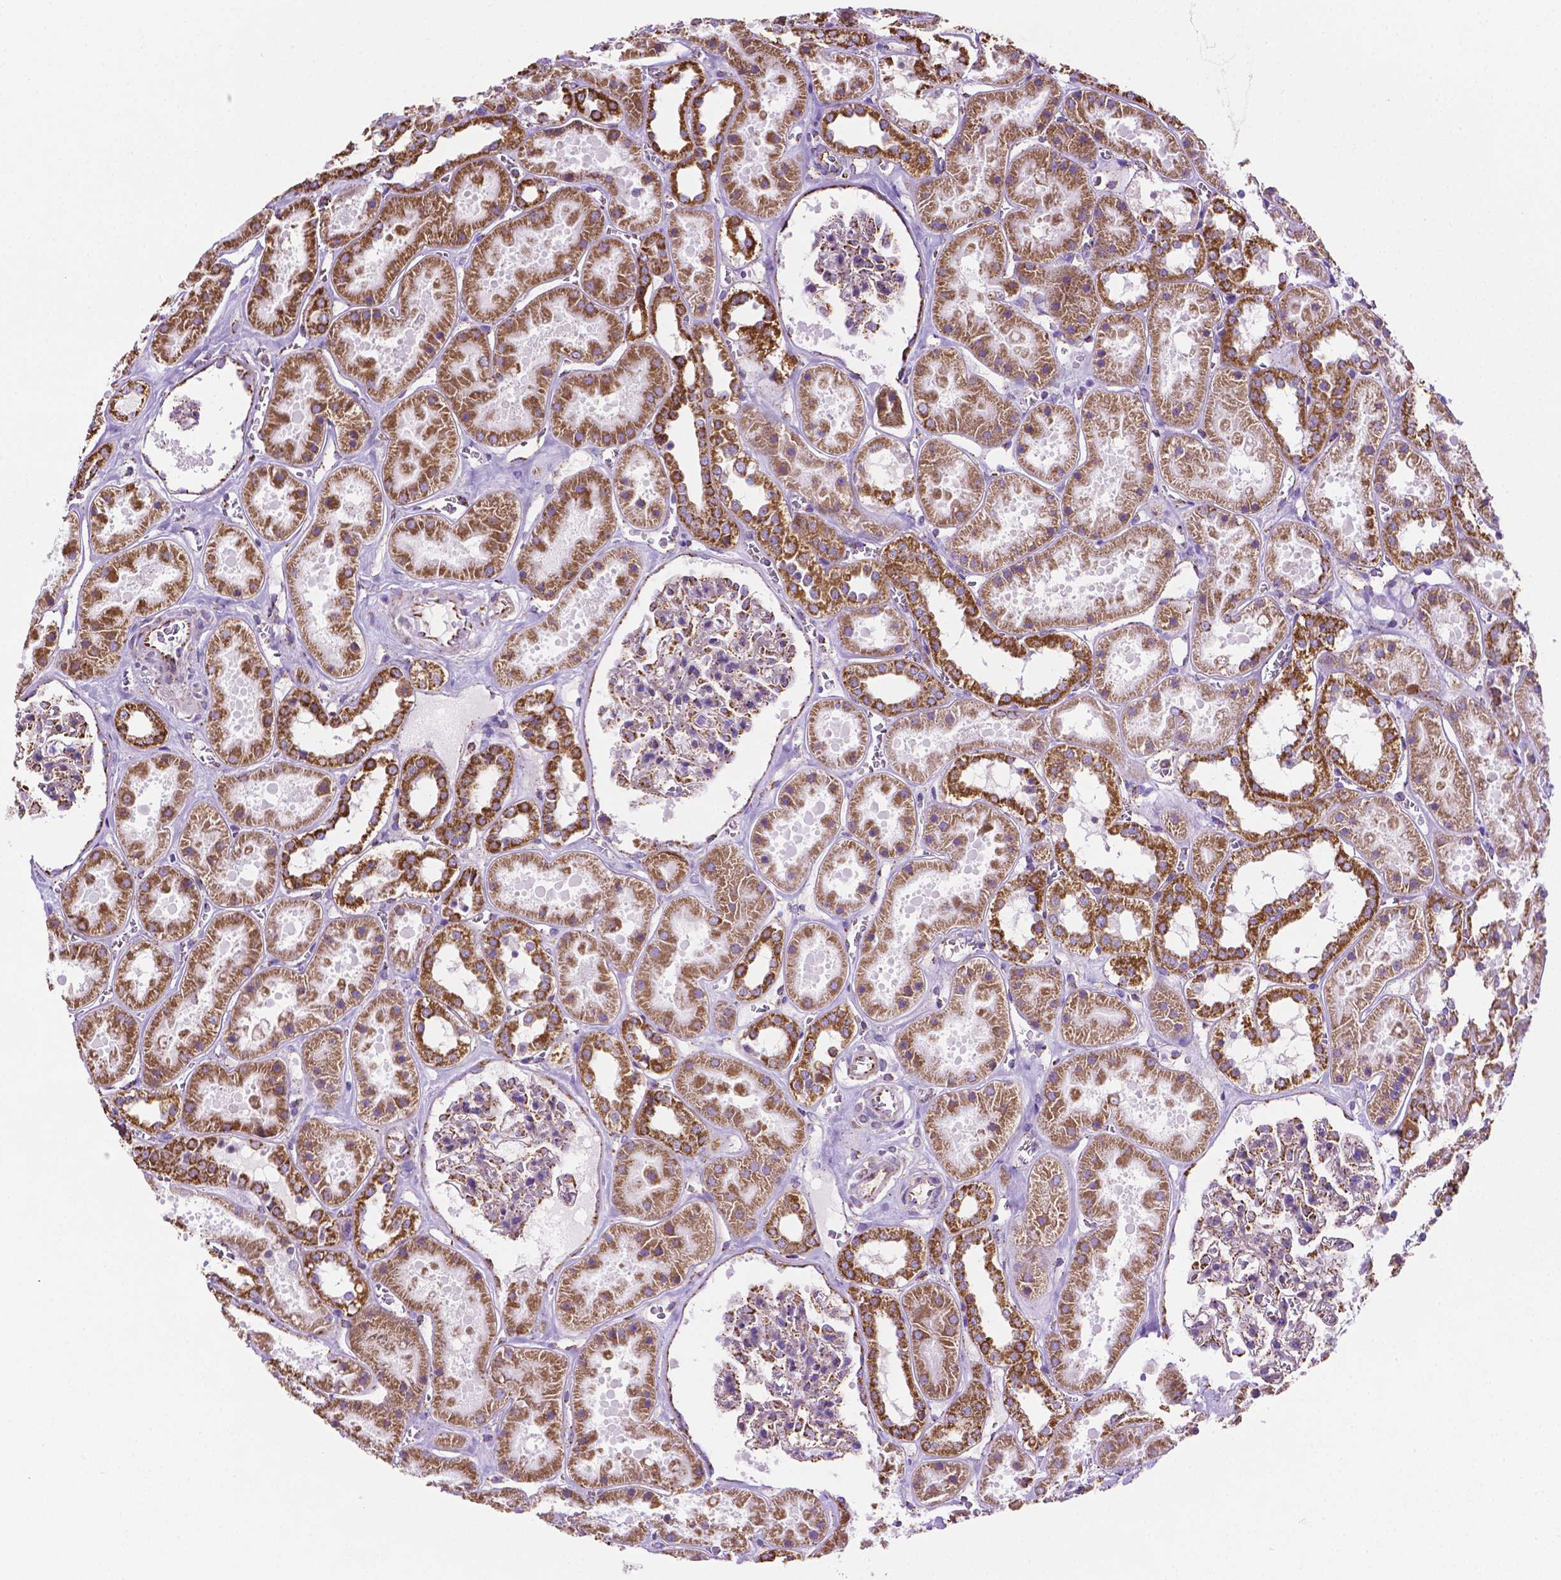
{"staining": {"intensity": "strong", "quantity": "<25%", "location": "cytoplasmic/membranous"}, "tissue": "kidney", "cell_type": "Cells in glomeruli", "image_type": "normal", "snomed": [{"axis": "morphology", "description": "Normal tissue, NOS"}, {"axis": "topography", "description": "Kidney"}], "caption": "A brown stain highlights strong cytoplasmic/membranous positivity of a protein in cells in glomeruli of normal kidney.", "gene": "RMDN3", "patient": {"sex": "female", "age": 41}}